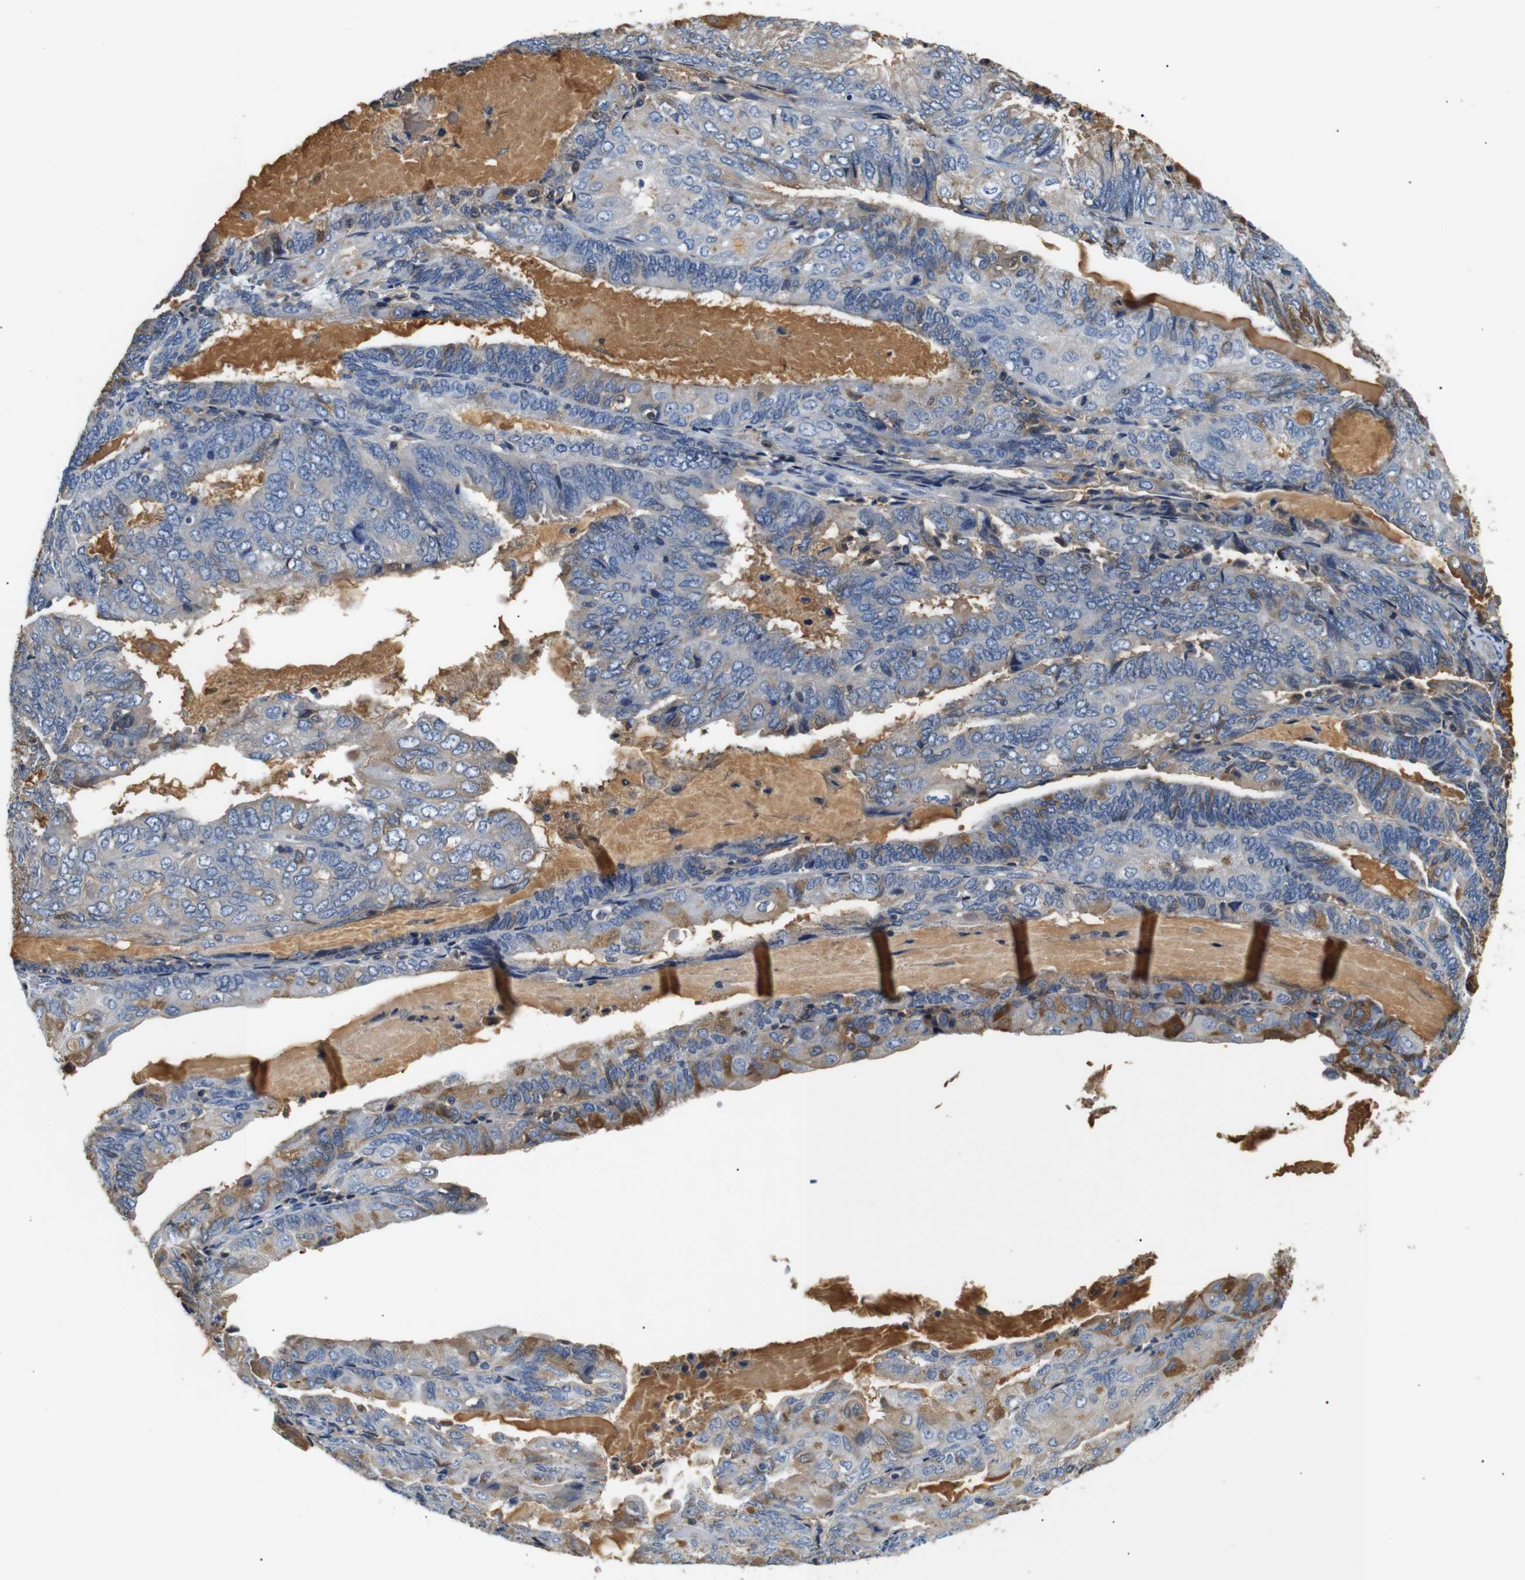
{"staining": {"intensity": "moderate", "quantity": "<25%", "location": "cytoplasmic/membranous,nuclear"}, "tissue": "endometrial cancer", "cell_type": "Tumor cells", "image_type": "cancer", "snomed": [{"axis": "morphology", "description": "Adenocarcinoma, NOS"}, {"axis": "topography", "description": "Endometrium"}], "caption": "Immunohistochemistry histopathology image of human adenocarcinoma (endometrial) stained for a protein (brown), which displays low levels of moderate cytoplasmic/membranous and nuclear staining in about <25% of tumor cells.", "gene": "LHCGR", "patient": {"sex": "female", "age": 81}}